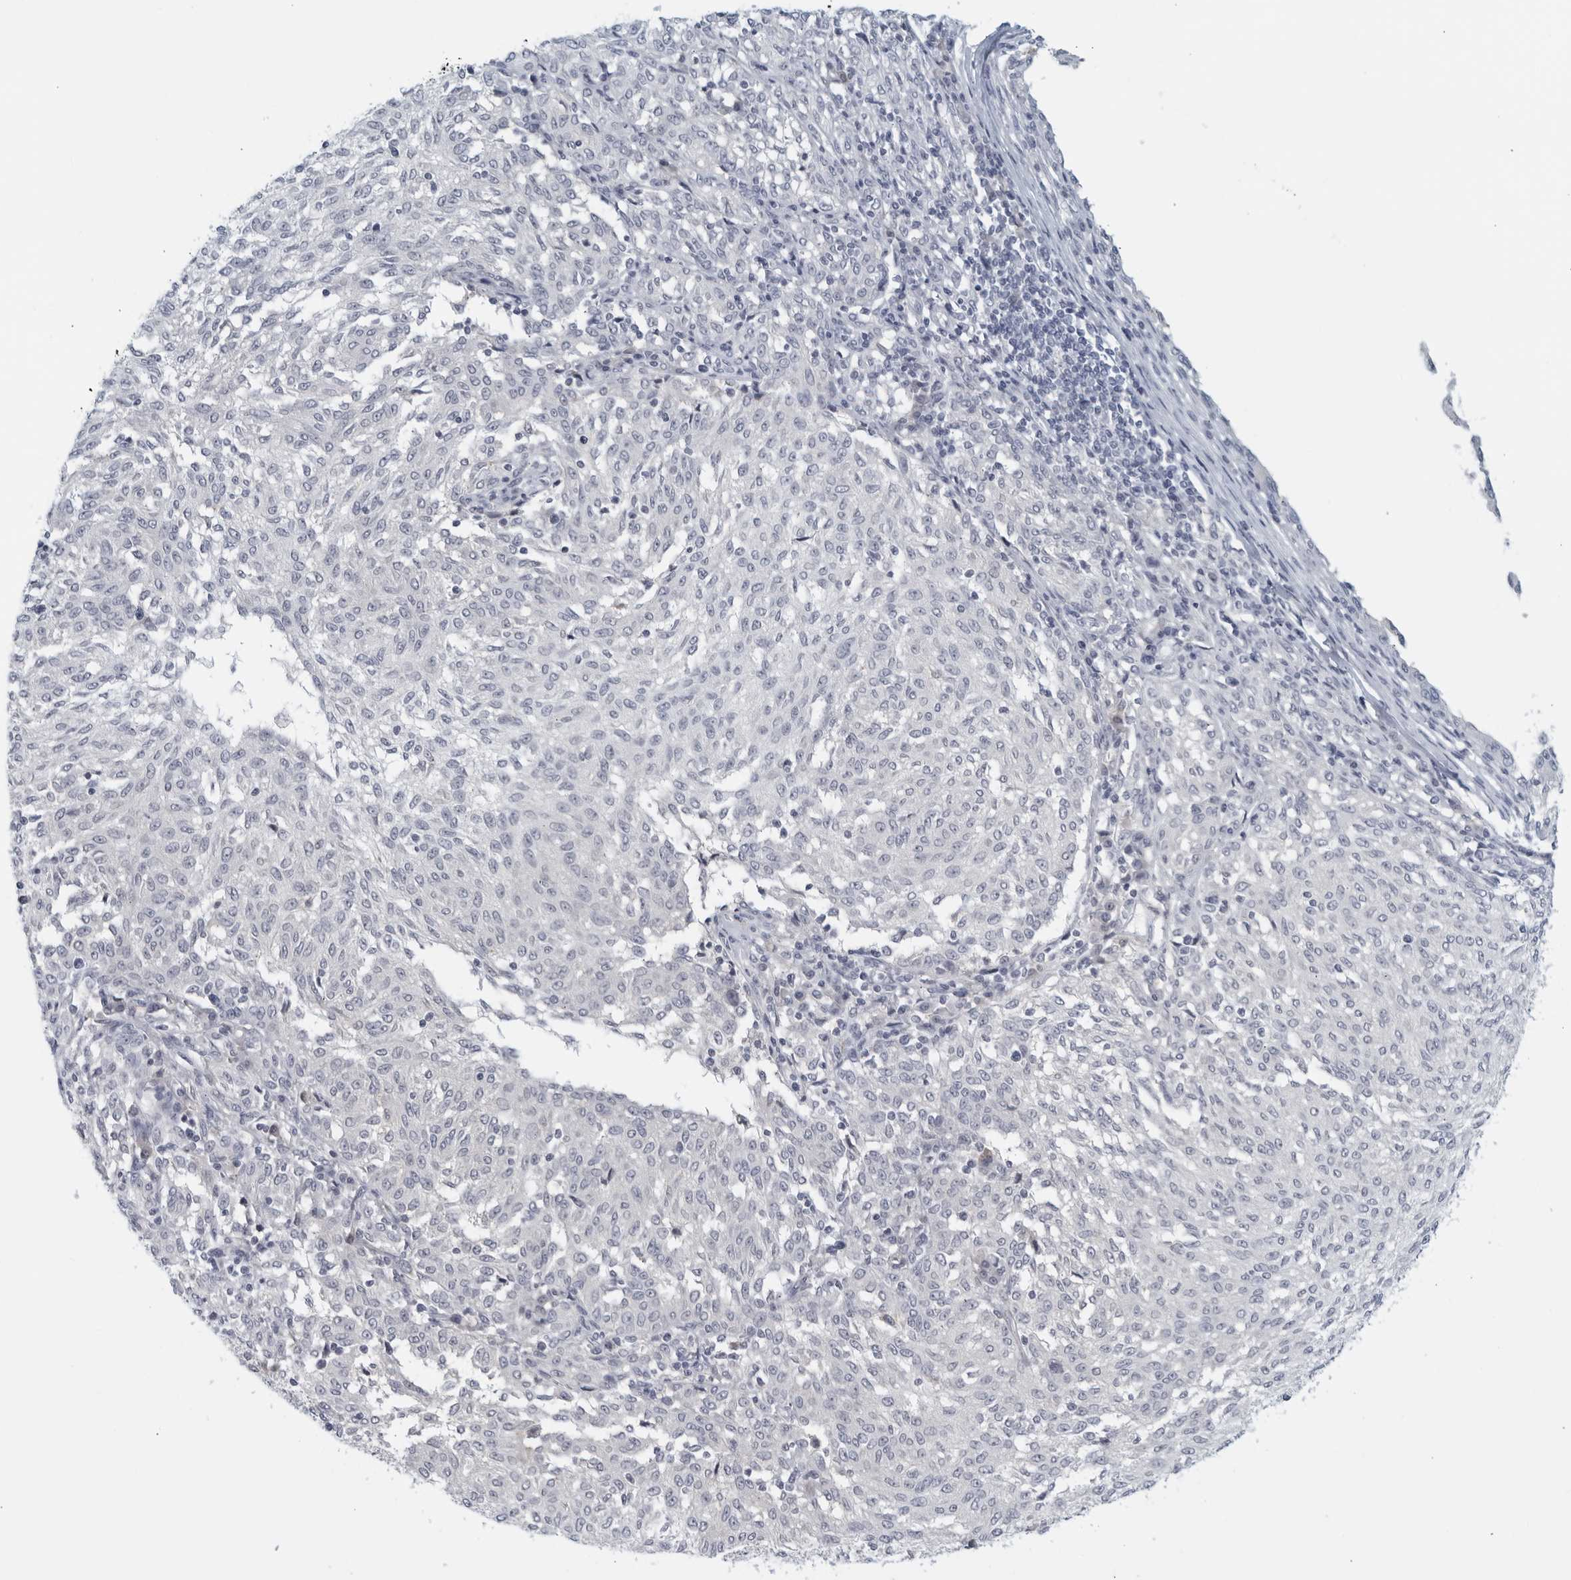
{"staining": {"intensity": "negative", "quantity": "none", "location": "none"}, "tissue": "melanoma", "cell_type": "Tumor cells", "image_type": "cancer", "snomed": [{"axis": "morphology", "description": "Malignant melanoma, NOS"}, {"axis": "topography", "description": "Skin"}], "caption": "Tumor cells are negative for protein expression in human melanoma.", "gene": "MATN1", "patient": {"sex": "female", "age": 72}}